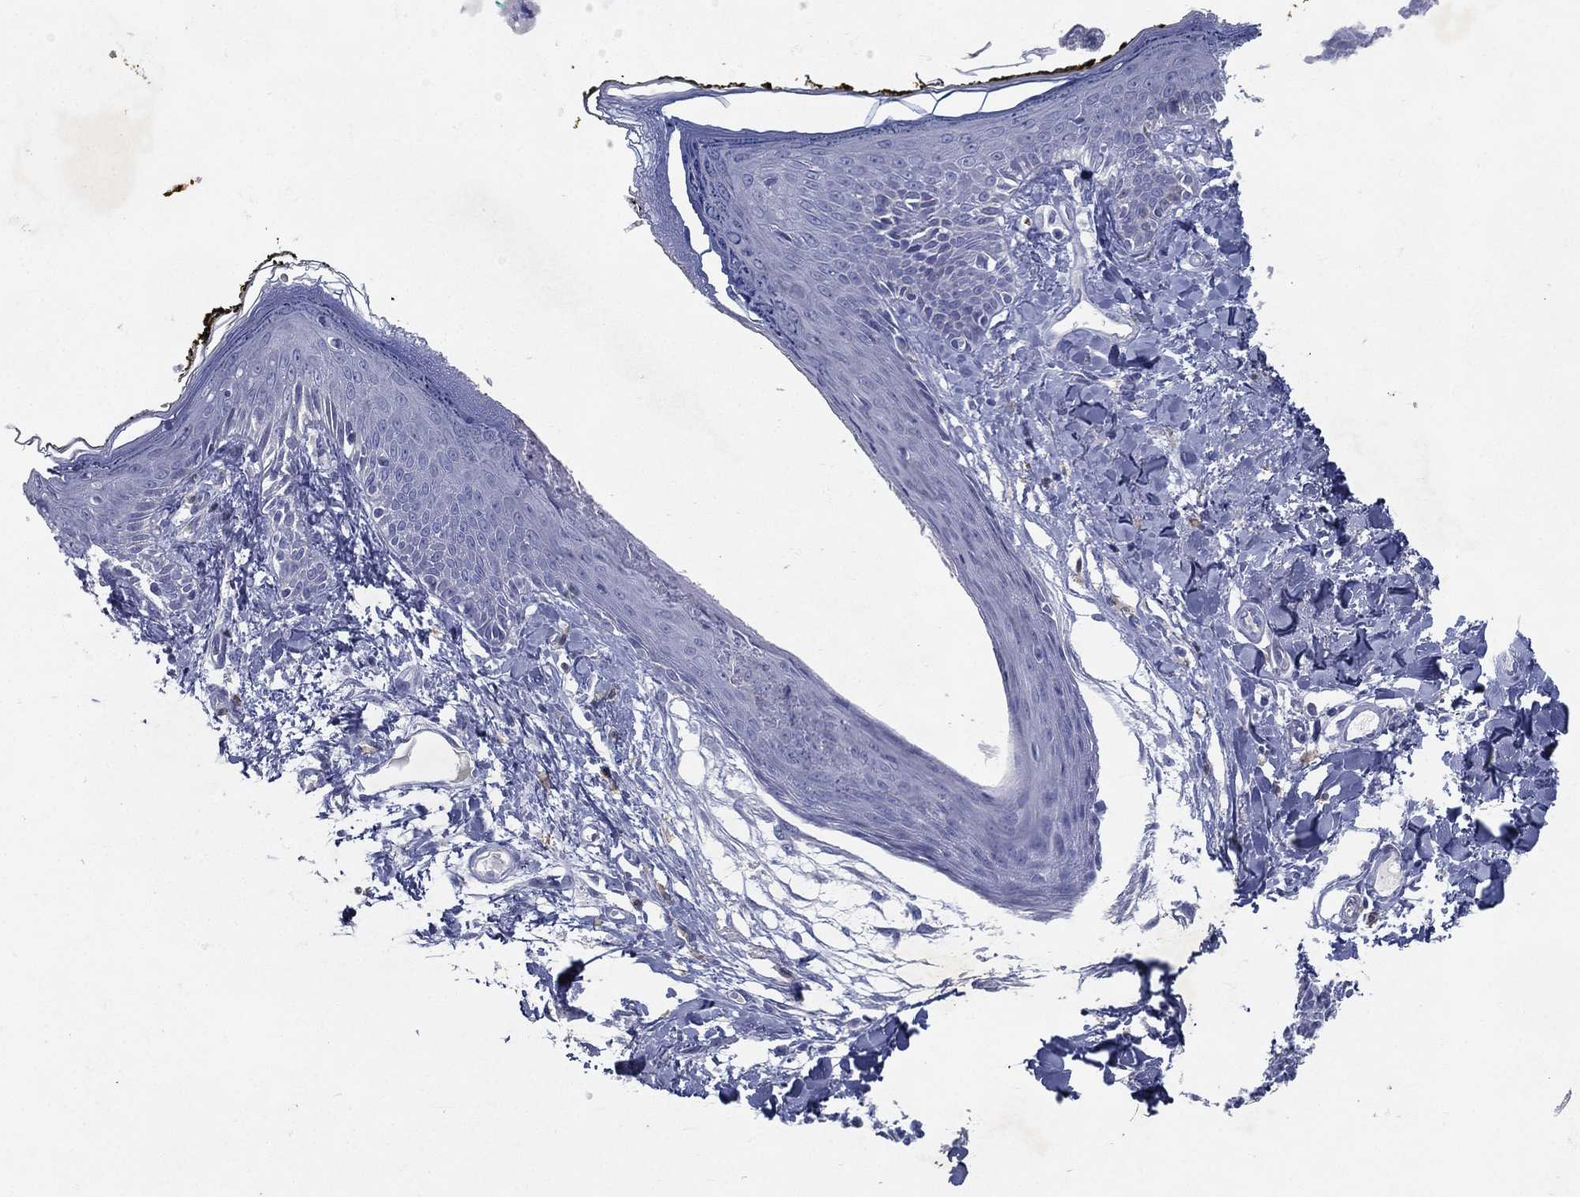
{"staining": {"intensity": "negative", "quantity": "none", "location": "none"}, "tissue": "skin", "cell_type": "Fibroblasts", "image_type": "normal", "snomed": [{"axis": "morphology", "description": "Normal tissue, NOS"}, {"axis": "topography", "description": "Skin"}], "caption": "IHC micrograph of benign skin: skin stained with DAB exhibits no significant protein positivity in fibroblasts. (IHC, brightfield microscopy, high magnification).", "gene": "RGS13", "patient": {"sex": "male", "age": 76}}